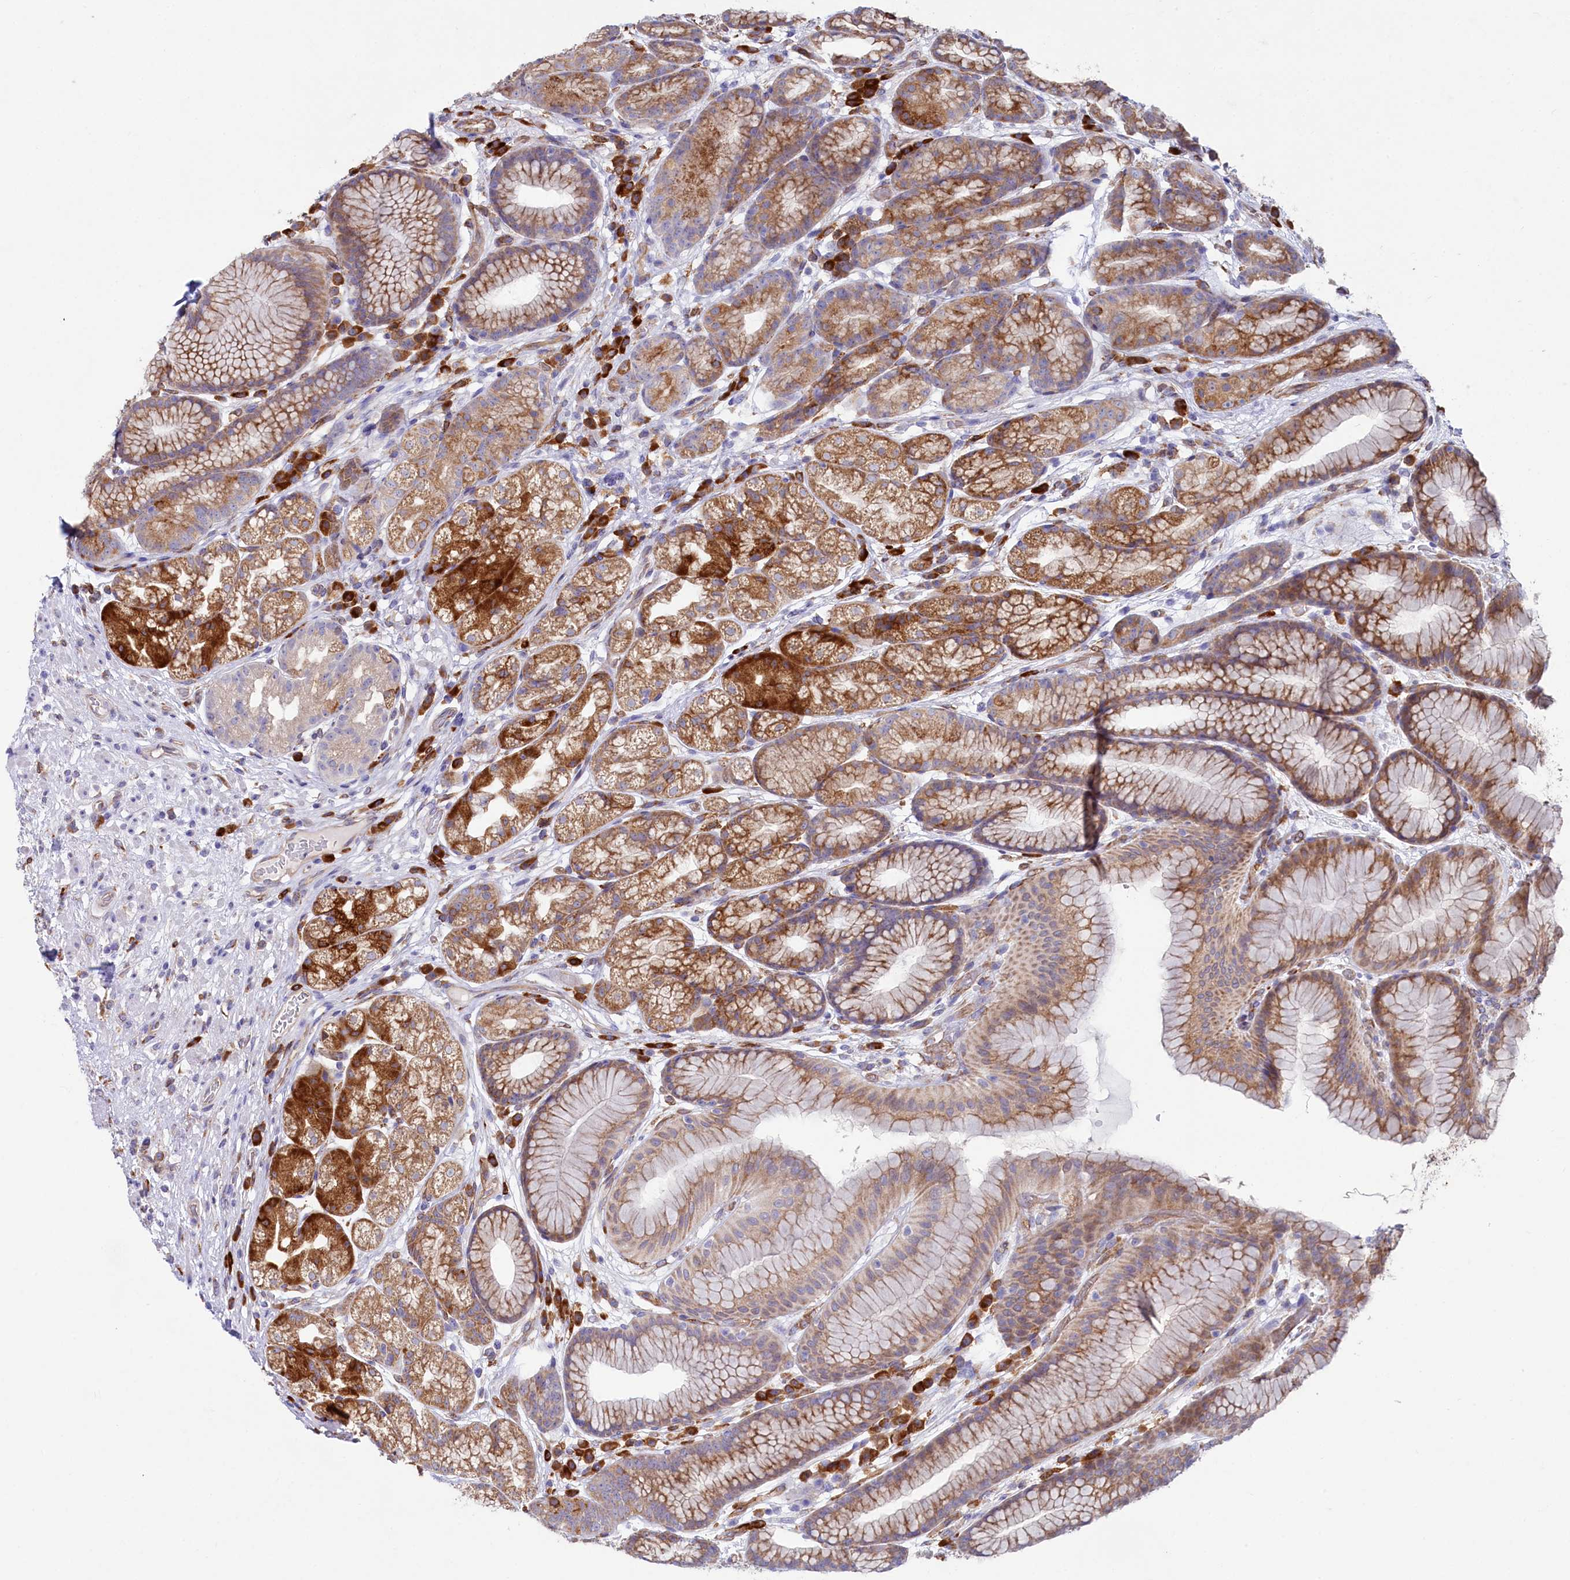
{"staining": {"intensity": "strong", "quantity": ">75%", "location": "cytoplasmic/membranous"}, "tissue": "stomach", "cell_type": "Glandular cells", "image_type": "normal", "snomed": [{"axis": "morphology", "description": "Normal tissue, NOS"}, {"axis": "topography", "description": "Stomach"}], "caption": "DAB immunohistochemical staining of normal human stomach exhibits strong cytoplasmic/membranous protein expression in about >75% of glandular cells.", "gene": "CHID1", "patient": {"sex": "male", "age": 57}}